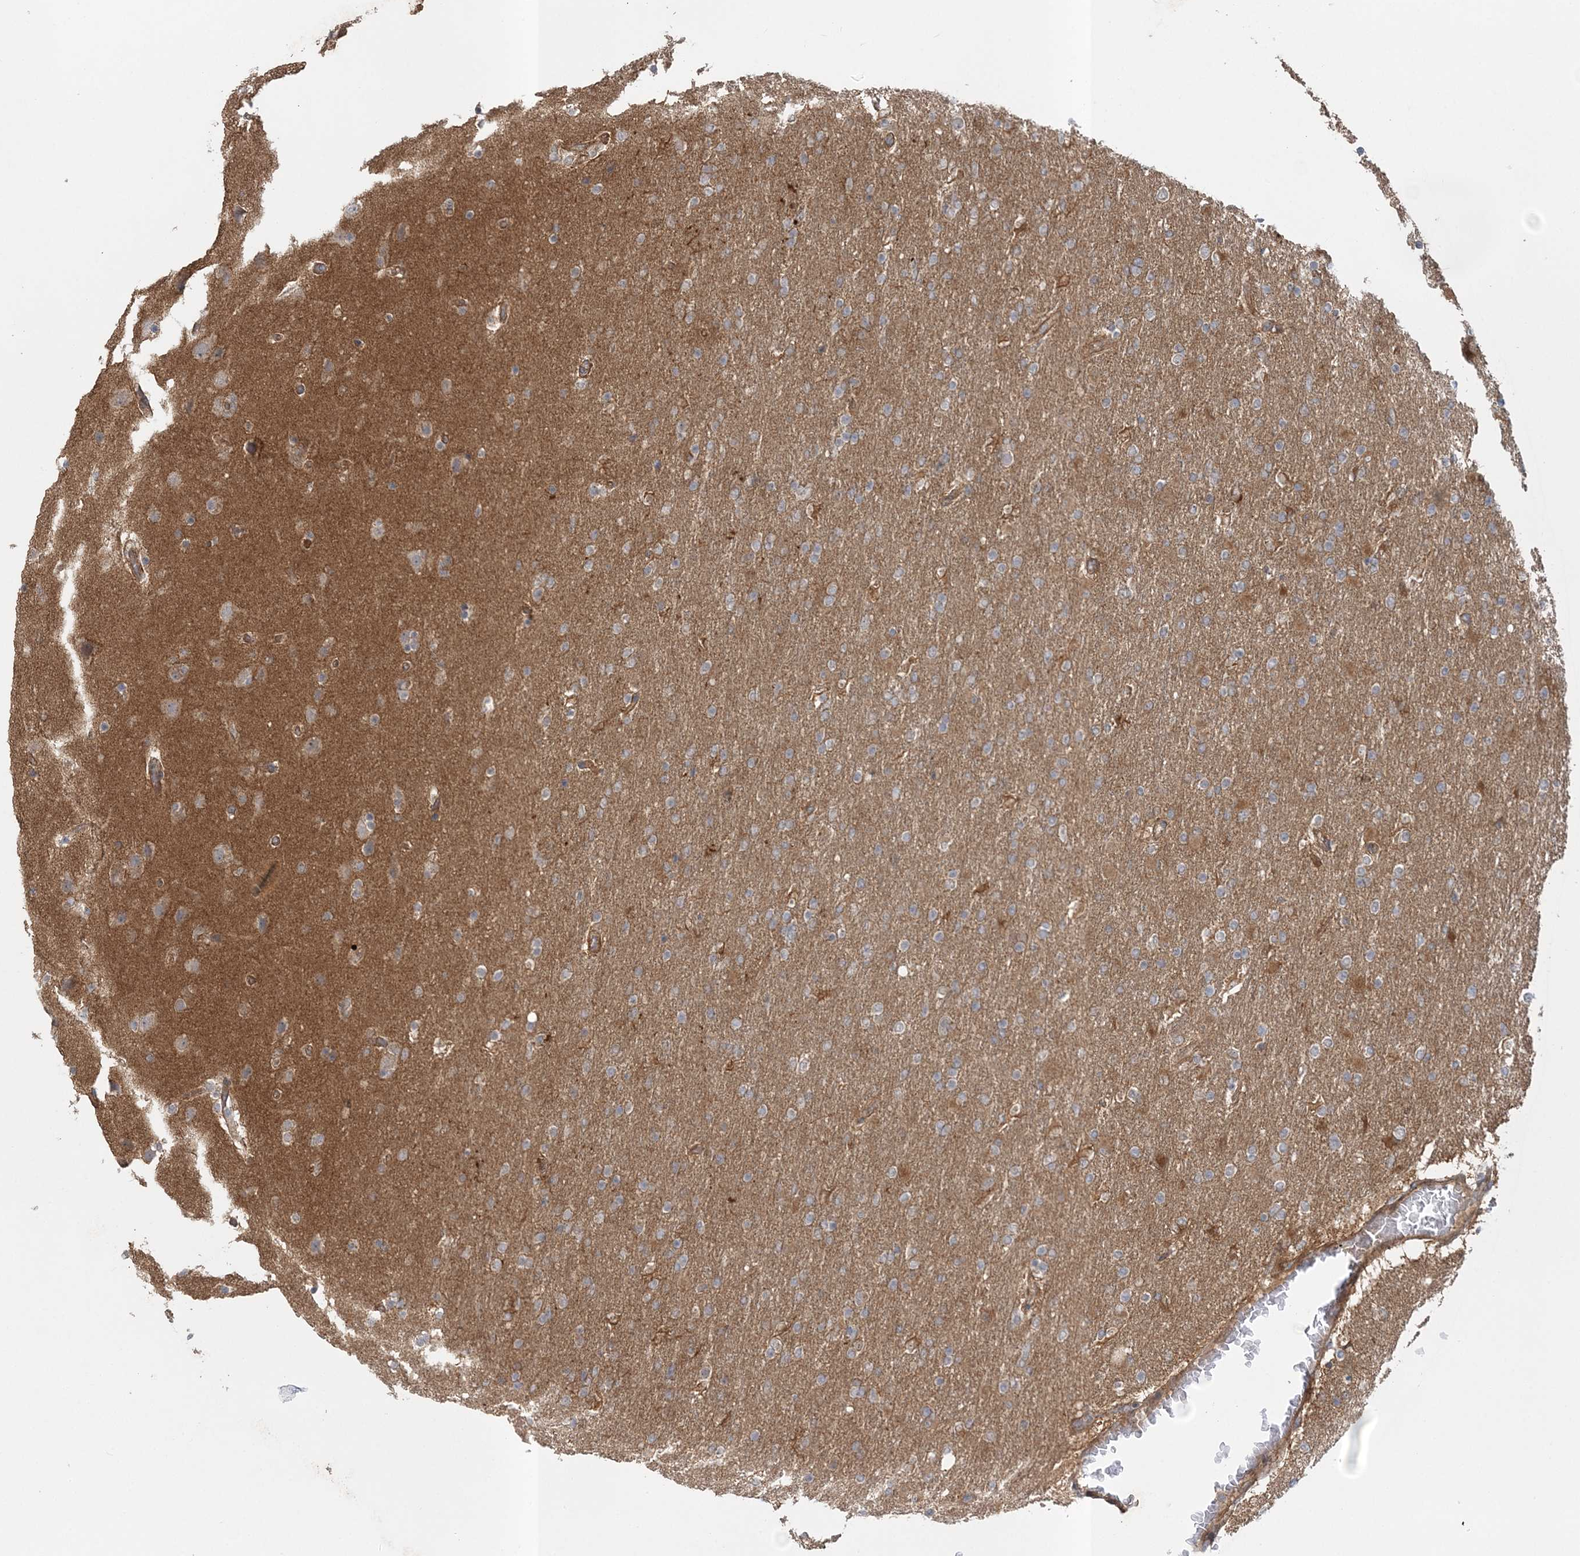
{"staining": {"intensity": "weak", "quantity": "25%-75%", "location": "cytoplasmic/membranous"}, "tissue": "glioma", "cell_type": "Tumor cells", "image_type": "cancer", "snomed": [{"axis": "morphology", "description": "Glioma, malignant, High grade"}, {"axis": "topography", "description": "Cerebral cortex"}], "caption": "A brown stain labels weak cytoplasmic/membranous expression of a protein in human glioma tumor cells.", "gene": "MOCS2", "patient": {"sex": "female", "age": 36}}